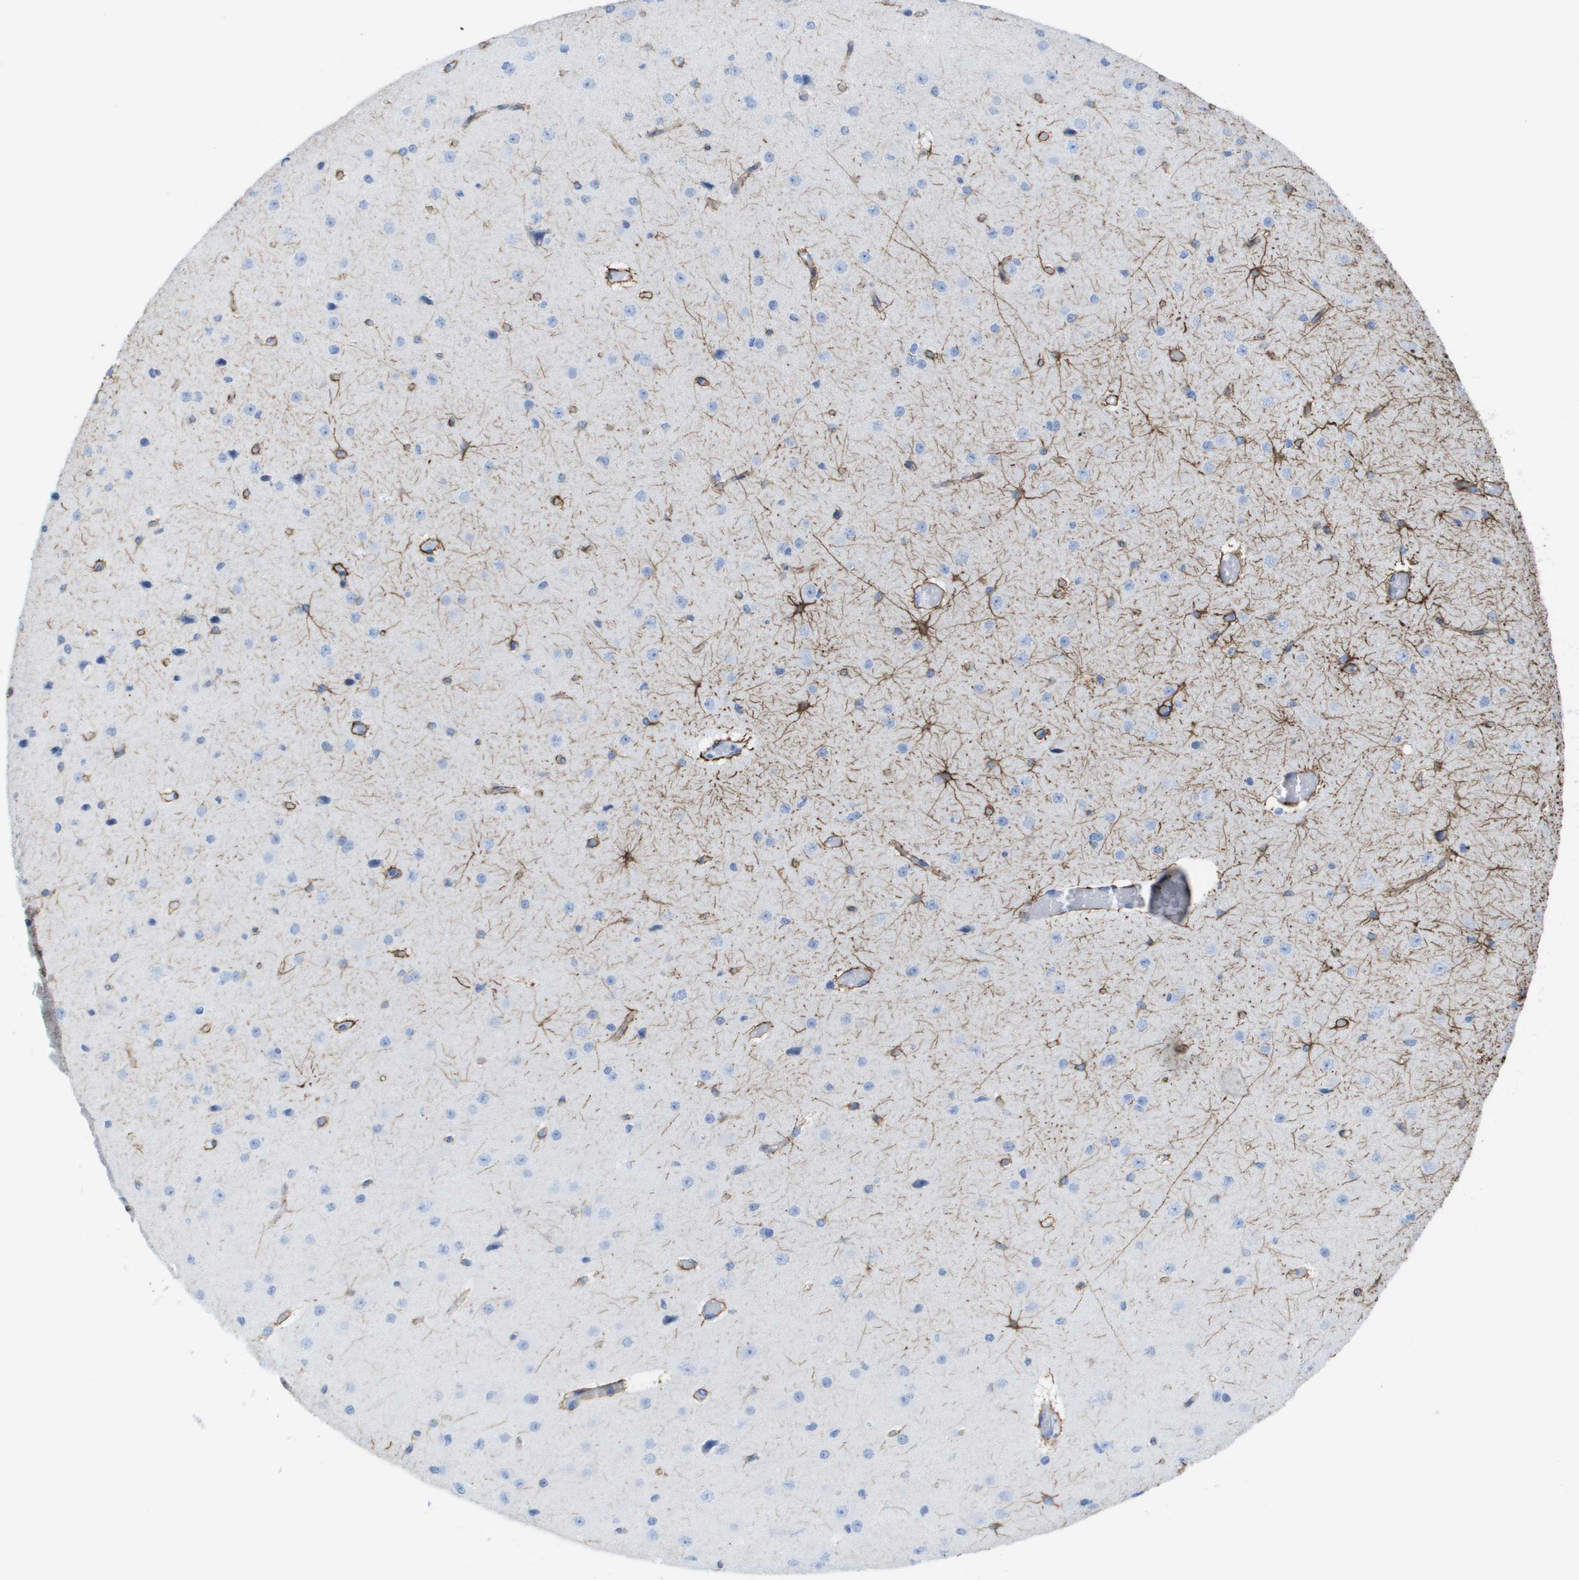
{"staining": {"intensity": "negative", "quantity": "none", "location": "none"}, "tissue": "cerebral cortex", "cell_type": "Endothelial cells", "image_type": "normal", "snomed": [{"axis": "morphology", "description": "Normal tissue, NOS"}, {"axis": "morphology", "description": "Developmental malformation"}, {"axis": "topography", "description": "Cerebral cortex"}], "caption": "Cerebral cortex was stained to show a protein in brown. There is no significant staining in endothelial cells.", "gene": "KCNA3", "patient": {"sex": "female", "age": 30}}